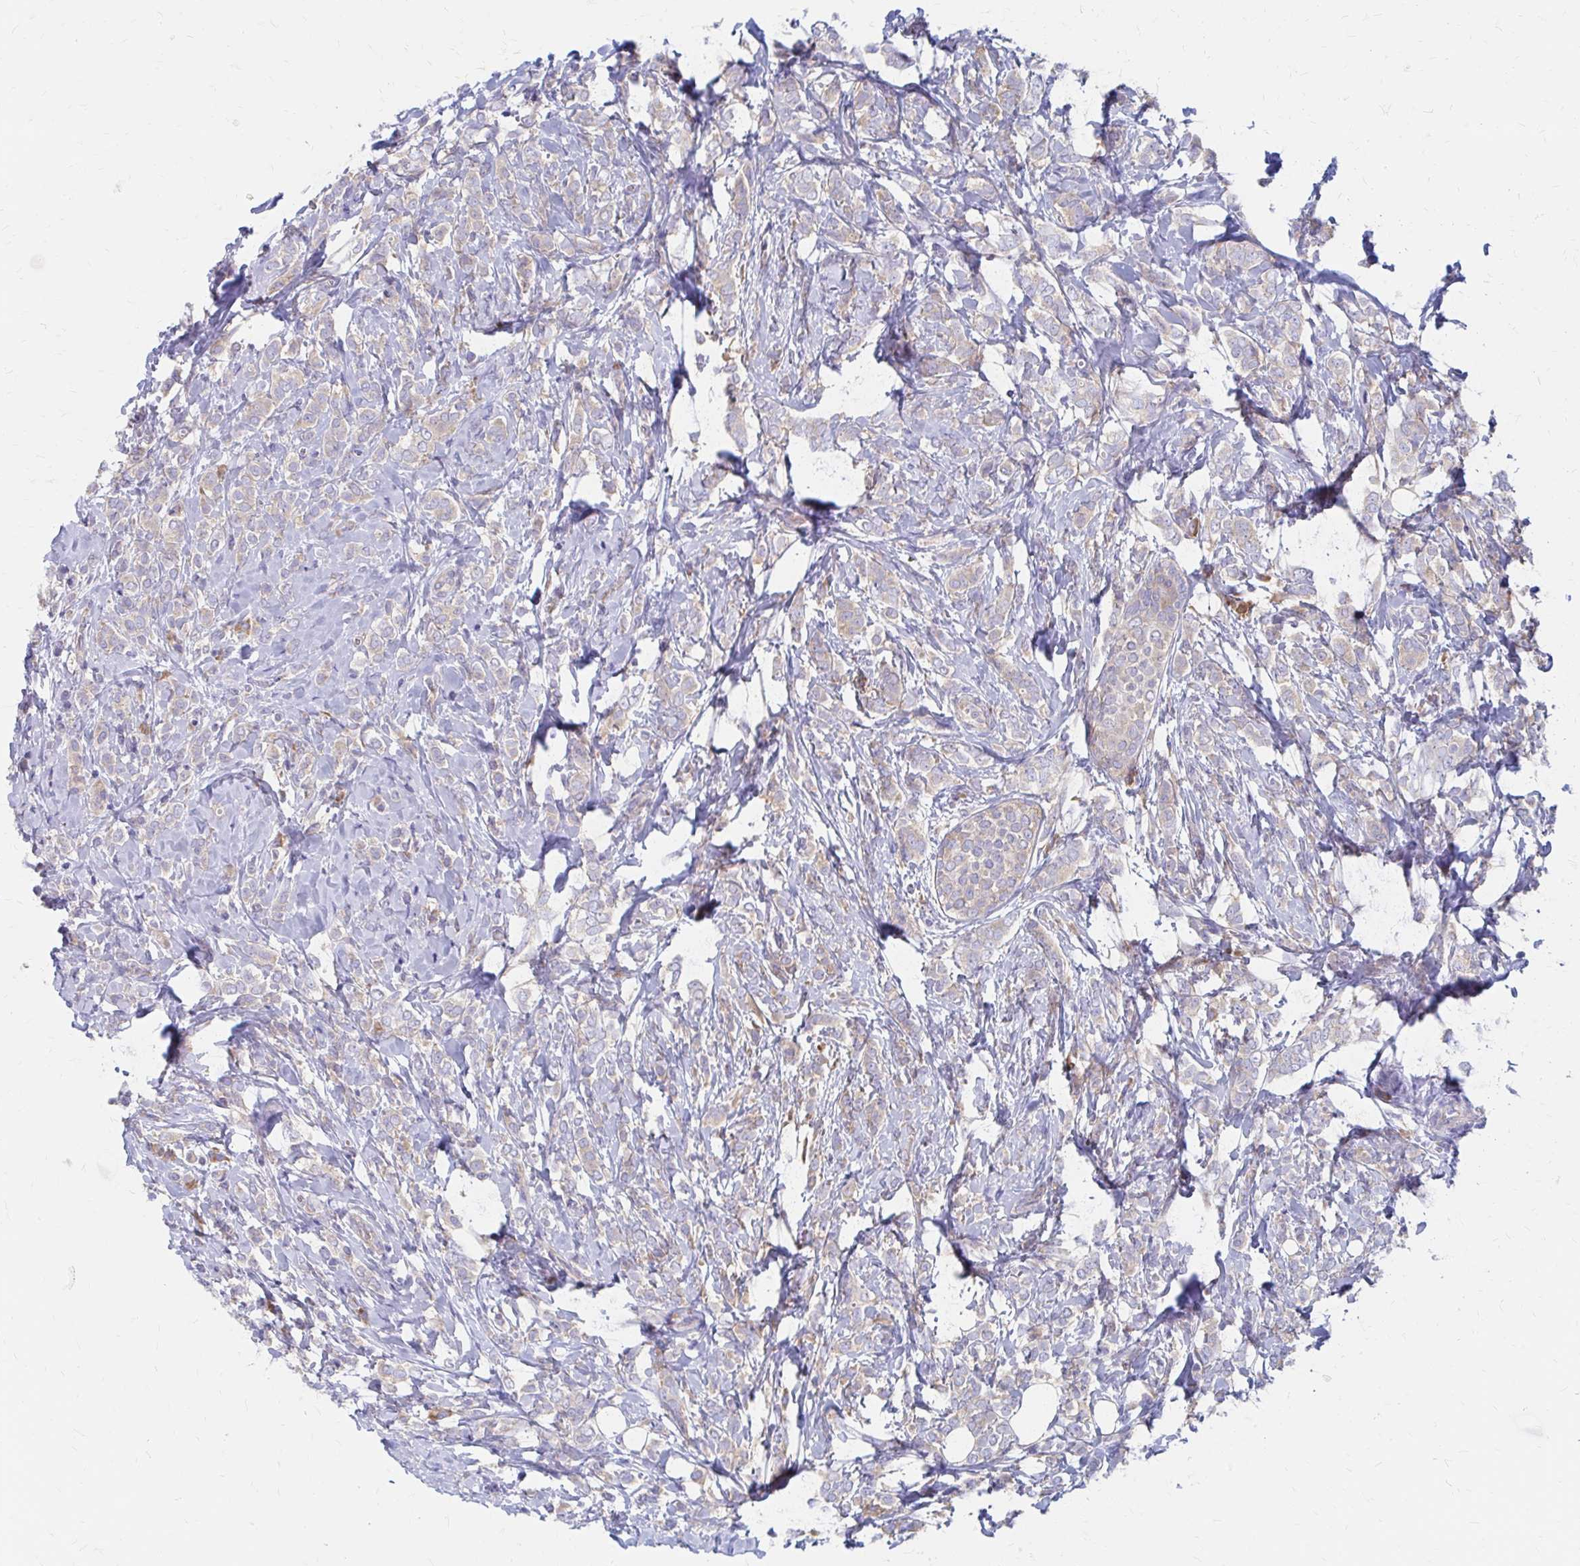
{"staining": {"intensity": "negative", "quantity": "none", "location": "none"}, "tissue": "breast cancer", "cell_type": "Tumor cells", "image_type": "cancer", "snomed": [{"axis": "morphology", "description": "Lobular carcinoma"}, {"axis": "topography", "description": "Breast"}], "caption": "The micrograph shows no staining of tumor cells in breast cancer (lobular carcinoma).", "gene": "RPL27A", "patient": {"sex": "female", "age": 49}}